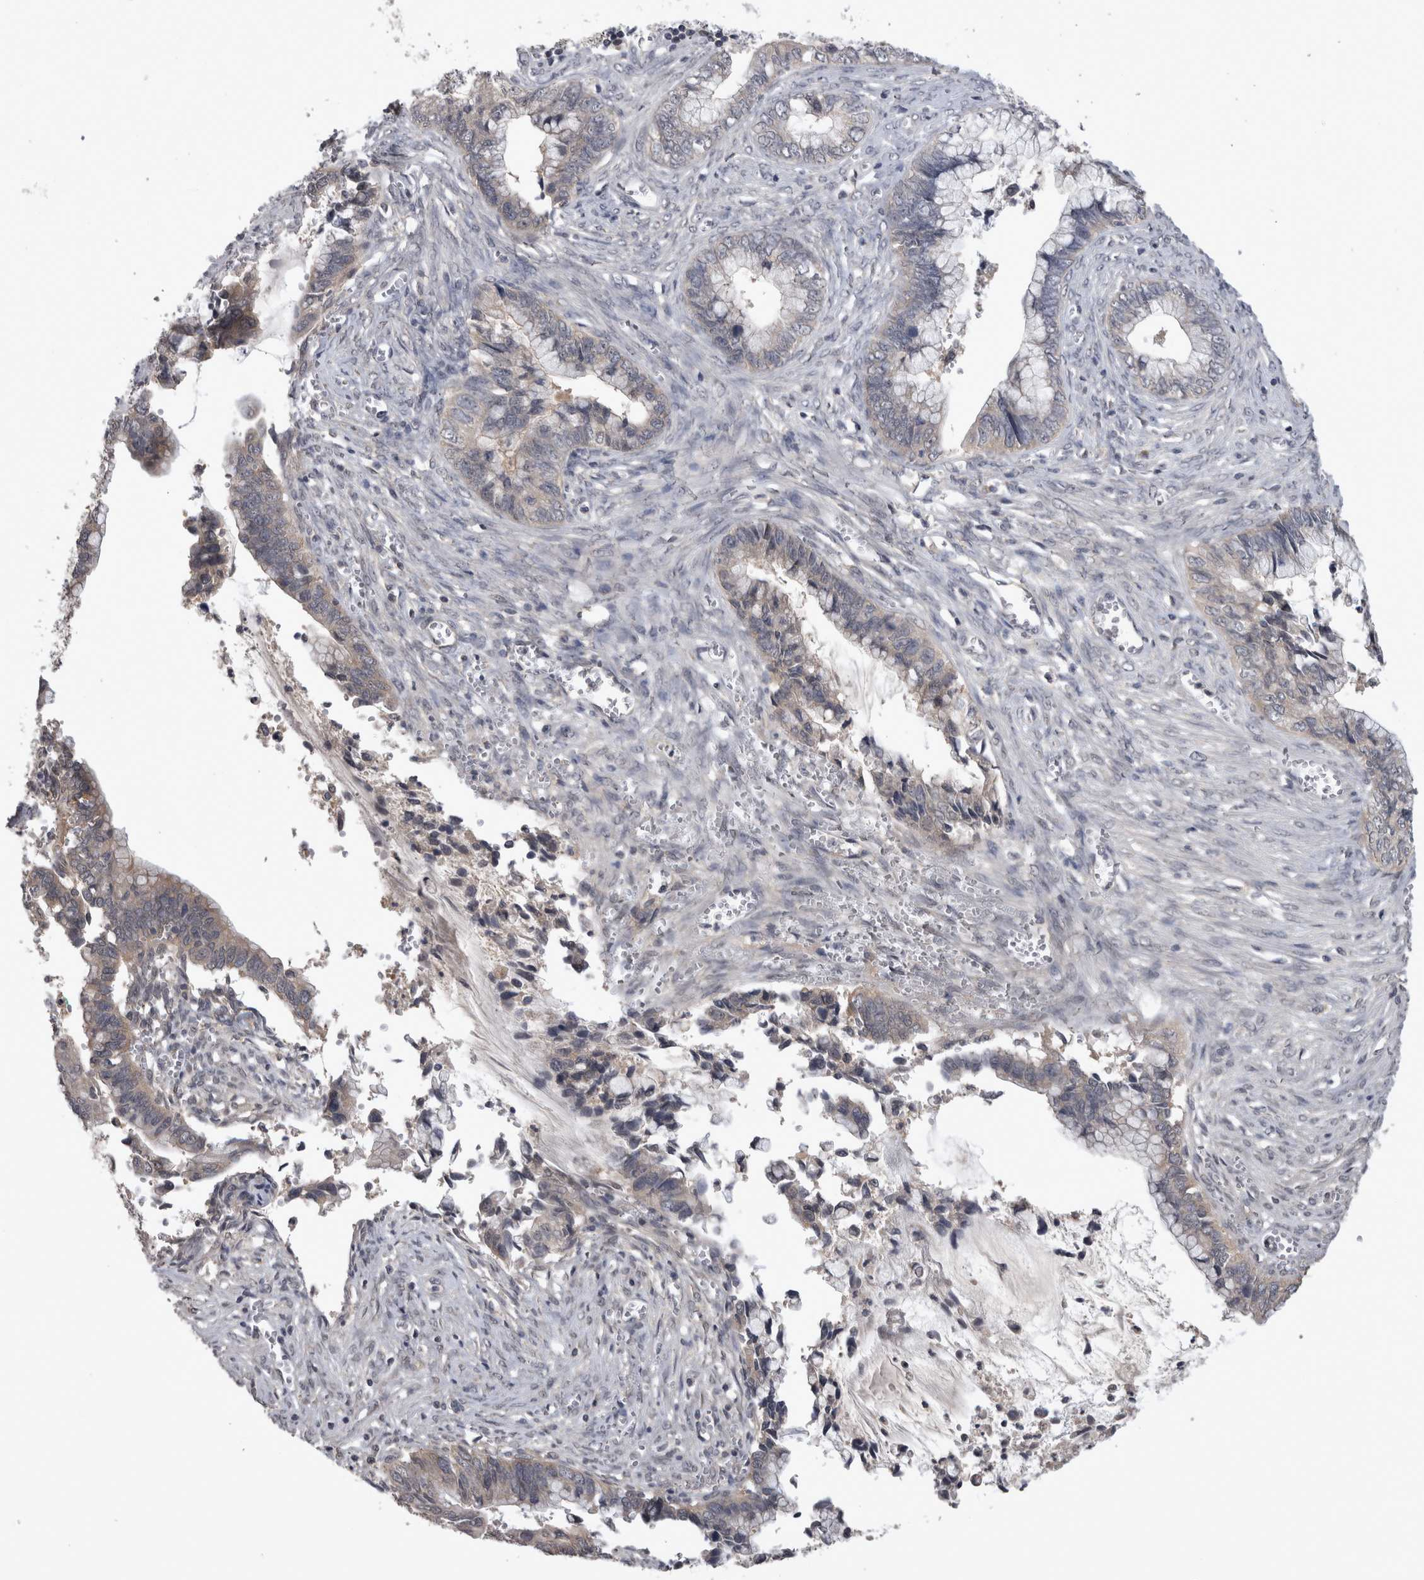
{"staining": {"intensity": "weak", "quantity": "<25%", "location": "cytoplasmic/membranous"}, "tissue": "cervical cancer", "cell_type": "Tumor cells", "image_type": "cancer", "snomed": [{"axis": "morphology", "description": "Adenocarcinoma, NOS"}, {"axis": "topography", "description": "Cervix"}], "caption": "The photomicrograph reveals no staining of tumor cells in cervical cancer.", "gene": "ZNF114", "patient": {"sex": "female", "age": 44}}